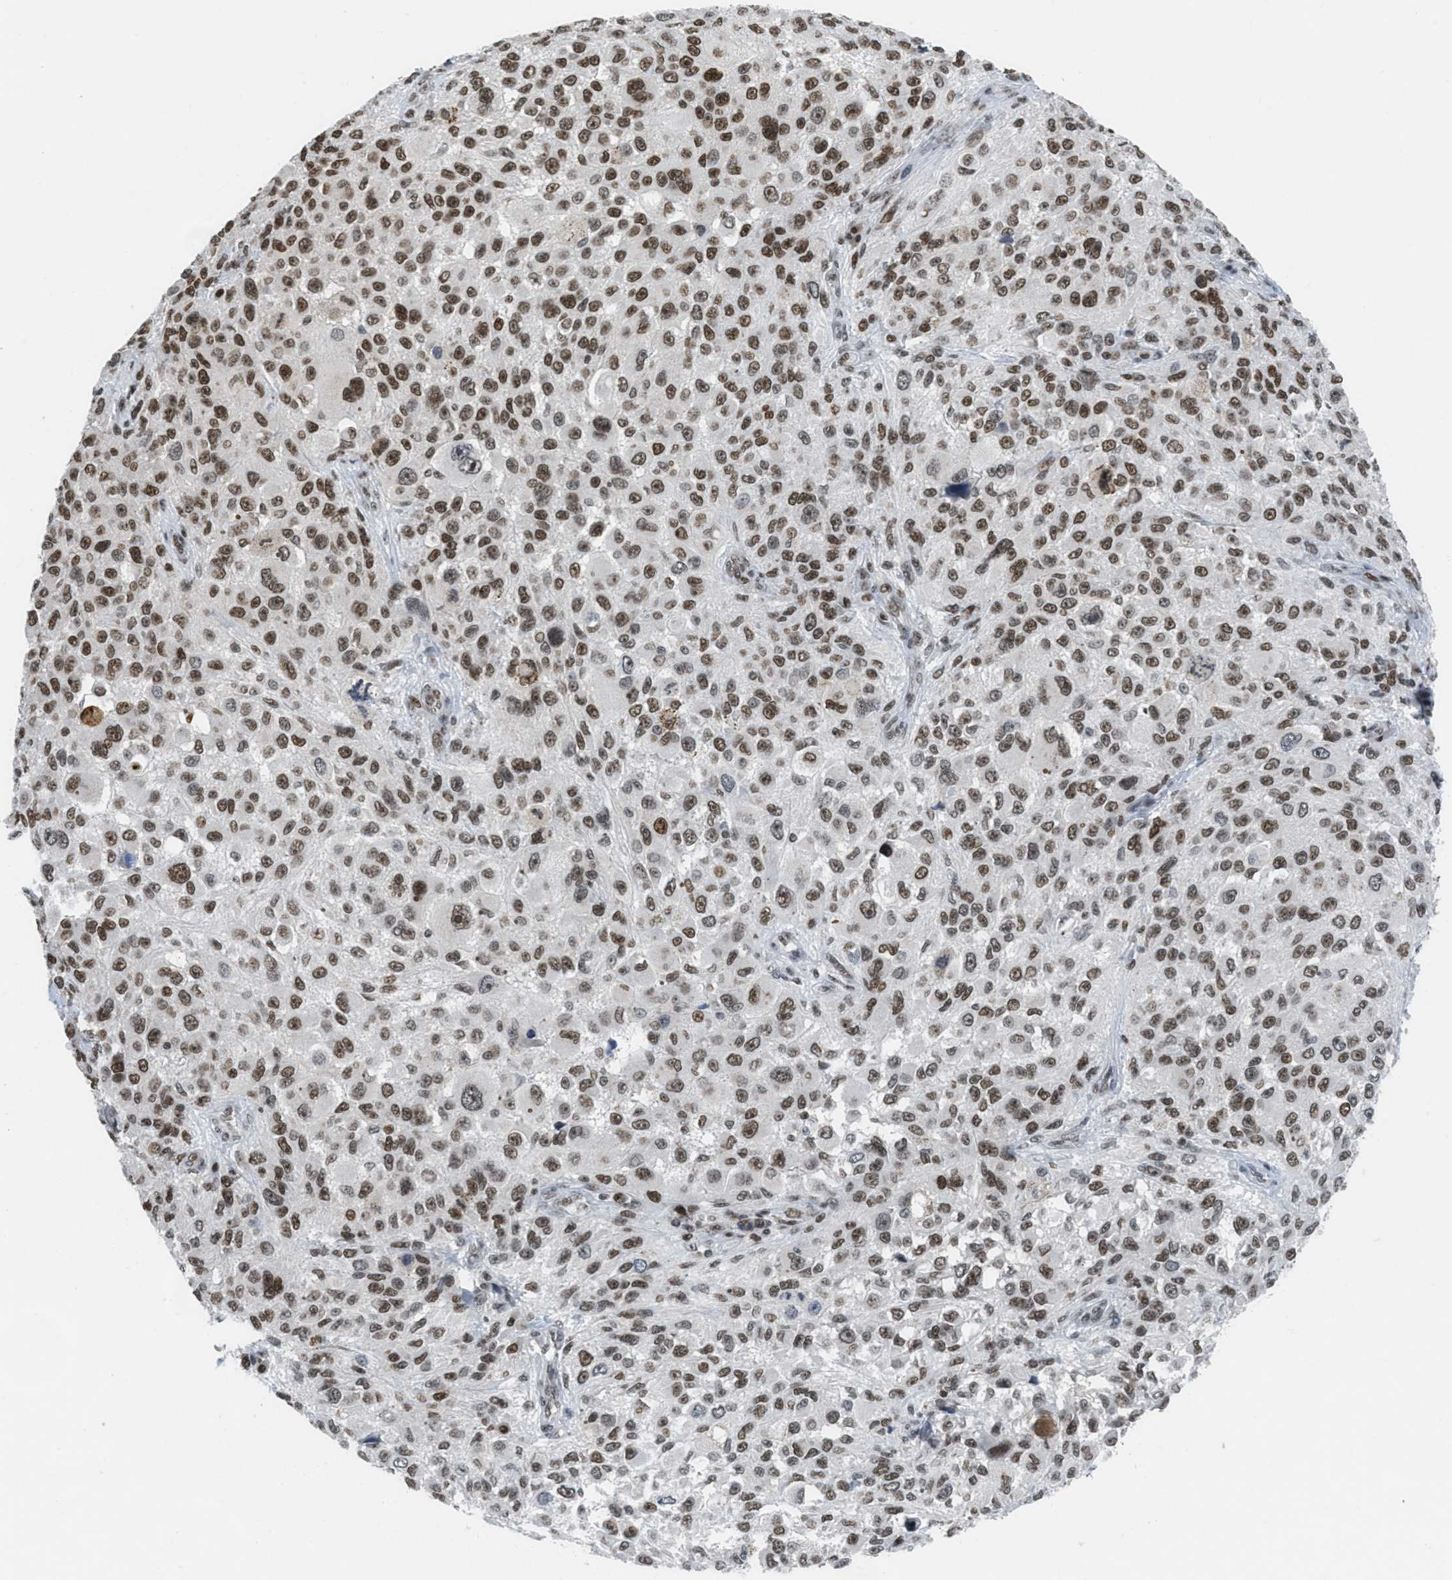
{"staining": {"intensity": "moderate", "quantity": ">75%", "location": "nuclear"}, "tissue": "melanoma", "cell_type": "Tumor cells", "image_type": "cancer", "snomed": [{"axis": "morphology", "description": "Necrosis, NOS"}, {"axis": "morphology", "description": "Malignant melanoma, NOS"}, {"axis": "topography", "description": "Skin"}], "caption": "Immunohistochemistry (DAB (3,3'-diaminobenzidine)) staining of human melanoma displays moderate nuclear protein staining in approximately >75% of tumor cells.", "gene": "RAD51B", "patient": {"sex": "female", "age": 87}}